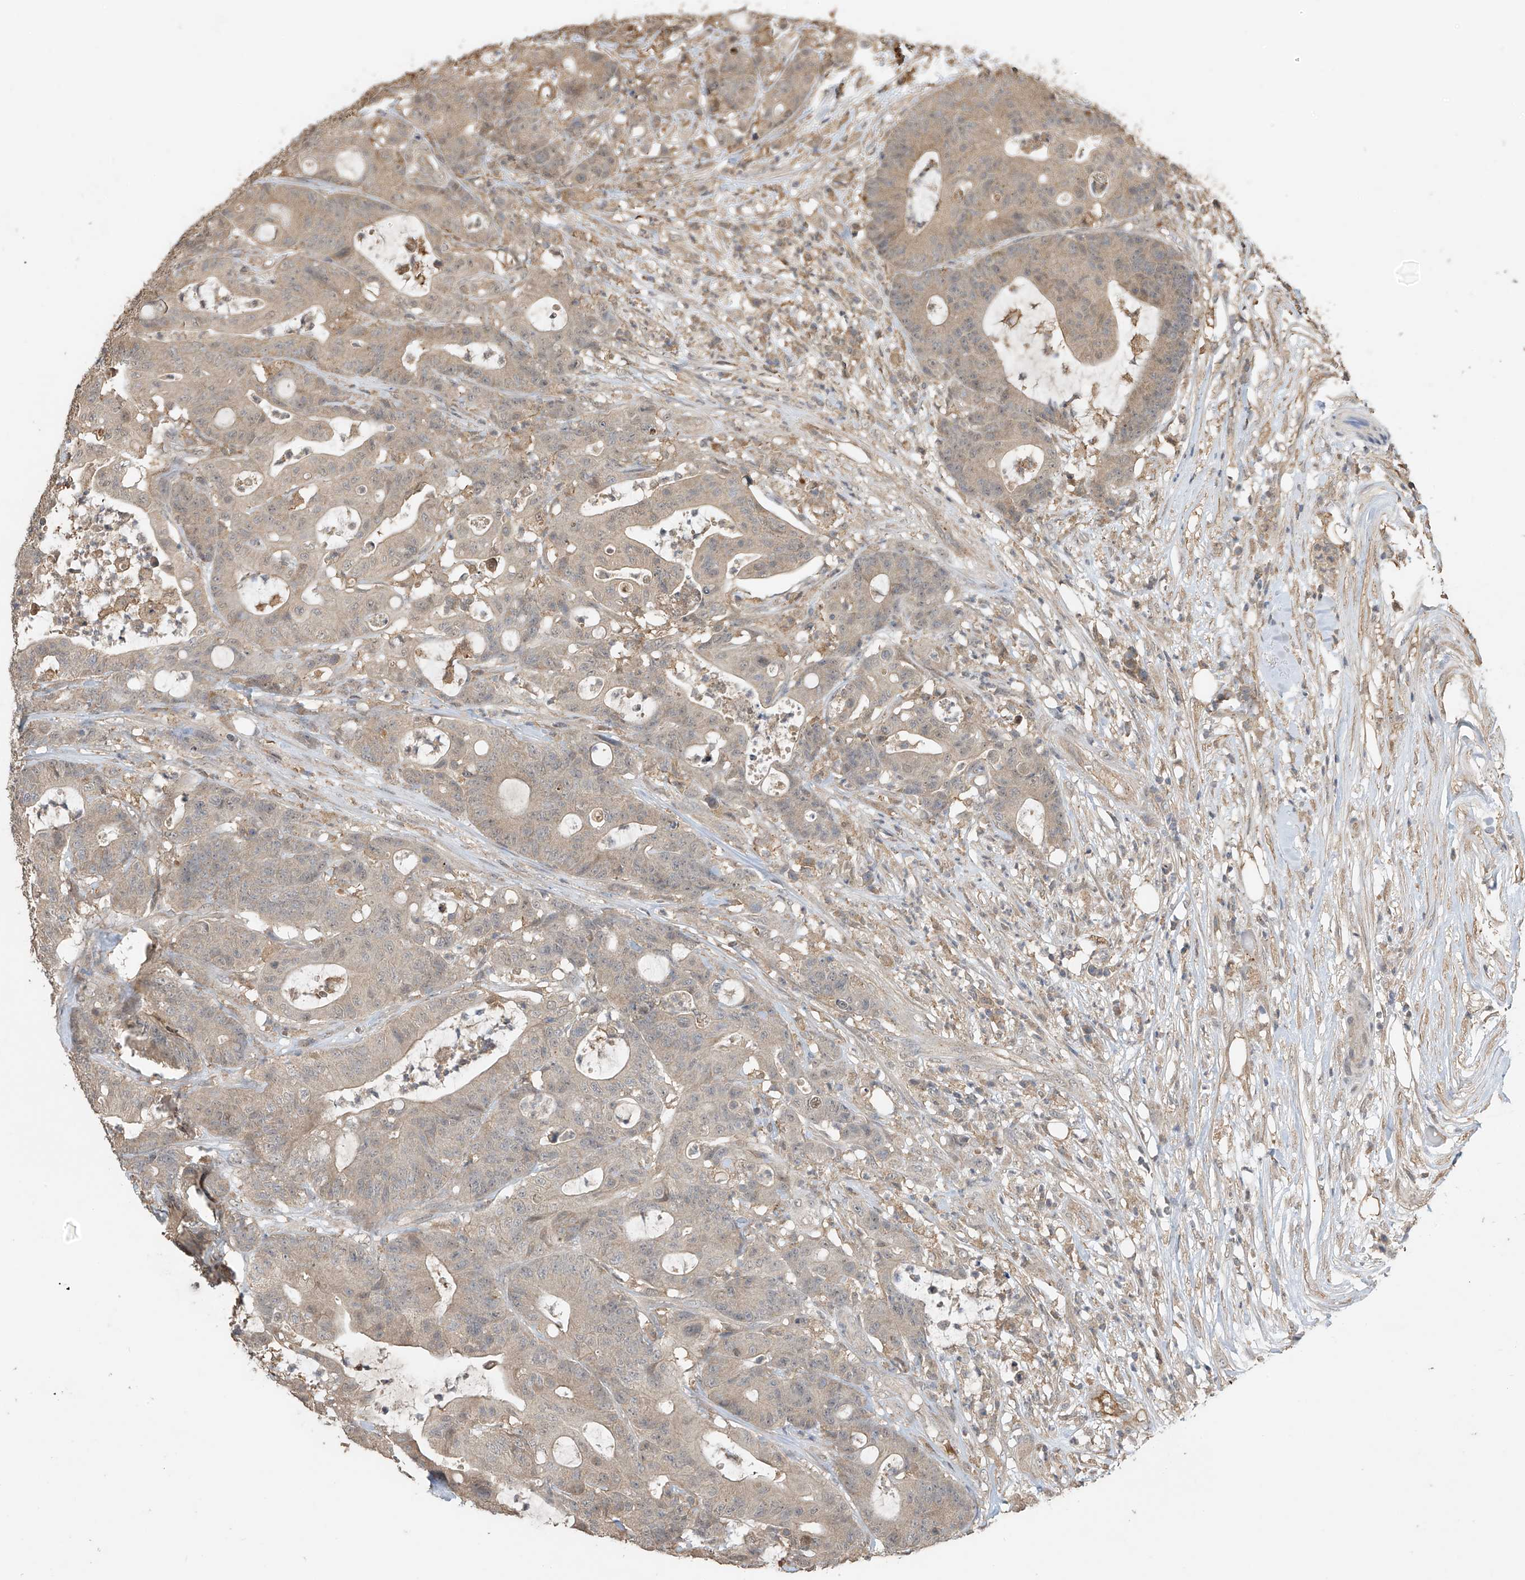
{"staining": {"intensity": "weak", "quantity": ">75%", "location": "cytoplasmic/membranous"}, "tissue": "colorectal cancer", "cell_type": "Tumor cells", "image_type": "cancer", "snomed": [{"axis": "morphology", "description": "Adenocarcinoma, NOS"}, {"axis": "topography", "description": "Colon"}], "caption": "Brown immunohistochemical staining in human adenocarcinoma (colorectal) shows weak cytoplasmic/membranous positivity in approximately >75% of tumor cells. (DAB (3,3'-diaminobenzidine) IHC with brightfield microscopy, high magnification).", "gene": "SLFN14", "patient": {"sex": "female", "age": 84}}